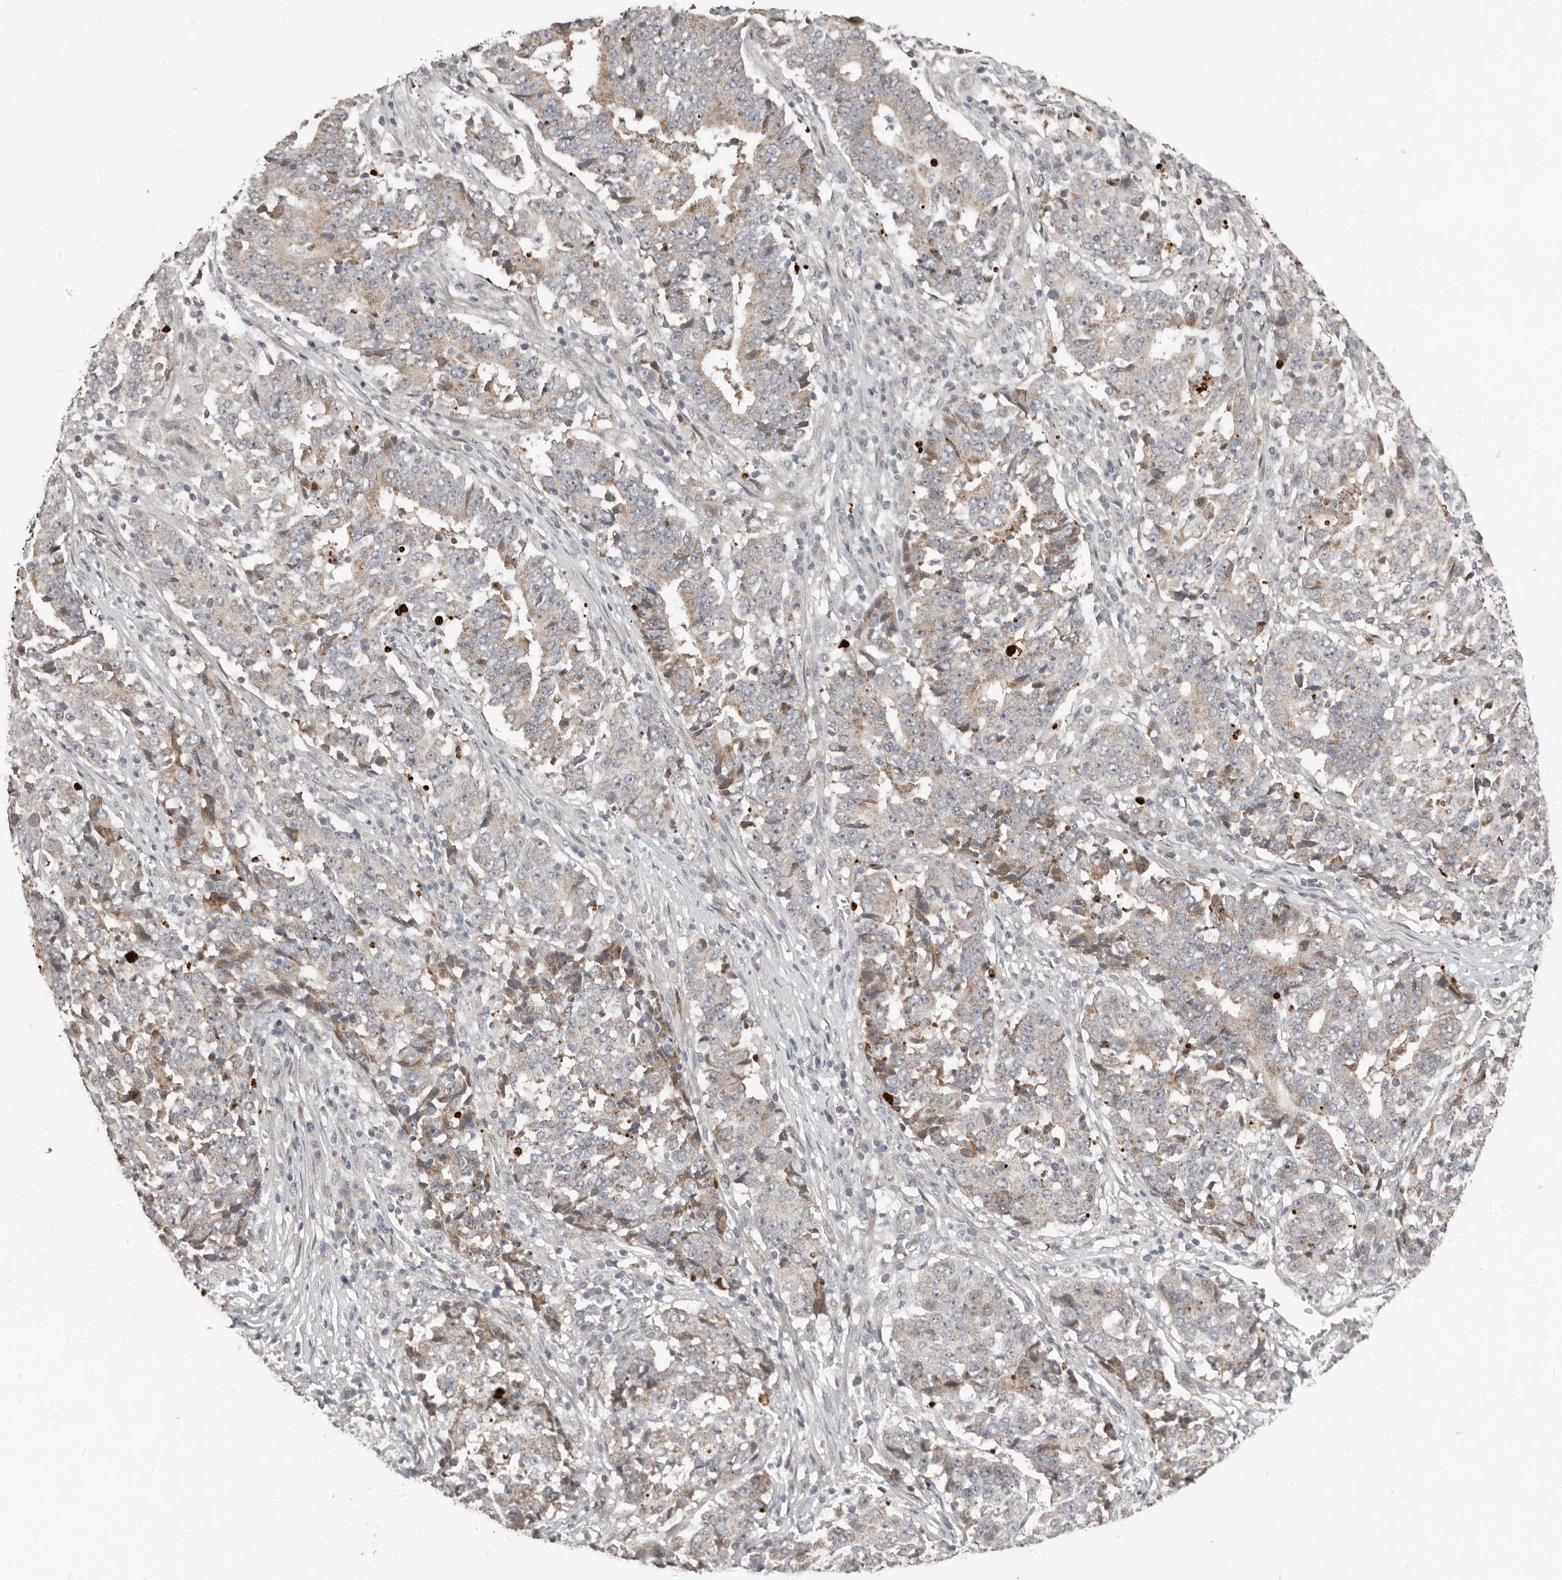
{"staining": {"intensity": "weak", "quantity": "<25%", "location": "cytoplasmic/membranous"}, "tissue": "stomach cancer", "cell_type": "Tumor cells", "image_type": "cancer", "snomed": [{"axis": "morphology", "description": "Adenocarcinoma, NOS"}, {"axis": "topography", "description": "Stomach"}], "caption": "Stomach cancer stained for a protein using IHC displays no staining tumor cells.", "gene": "APOL6", "patient": {"sex": "male", "age": 59}}